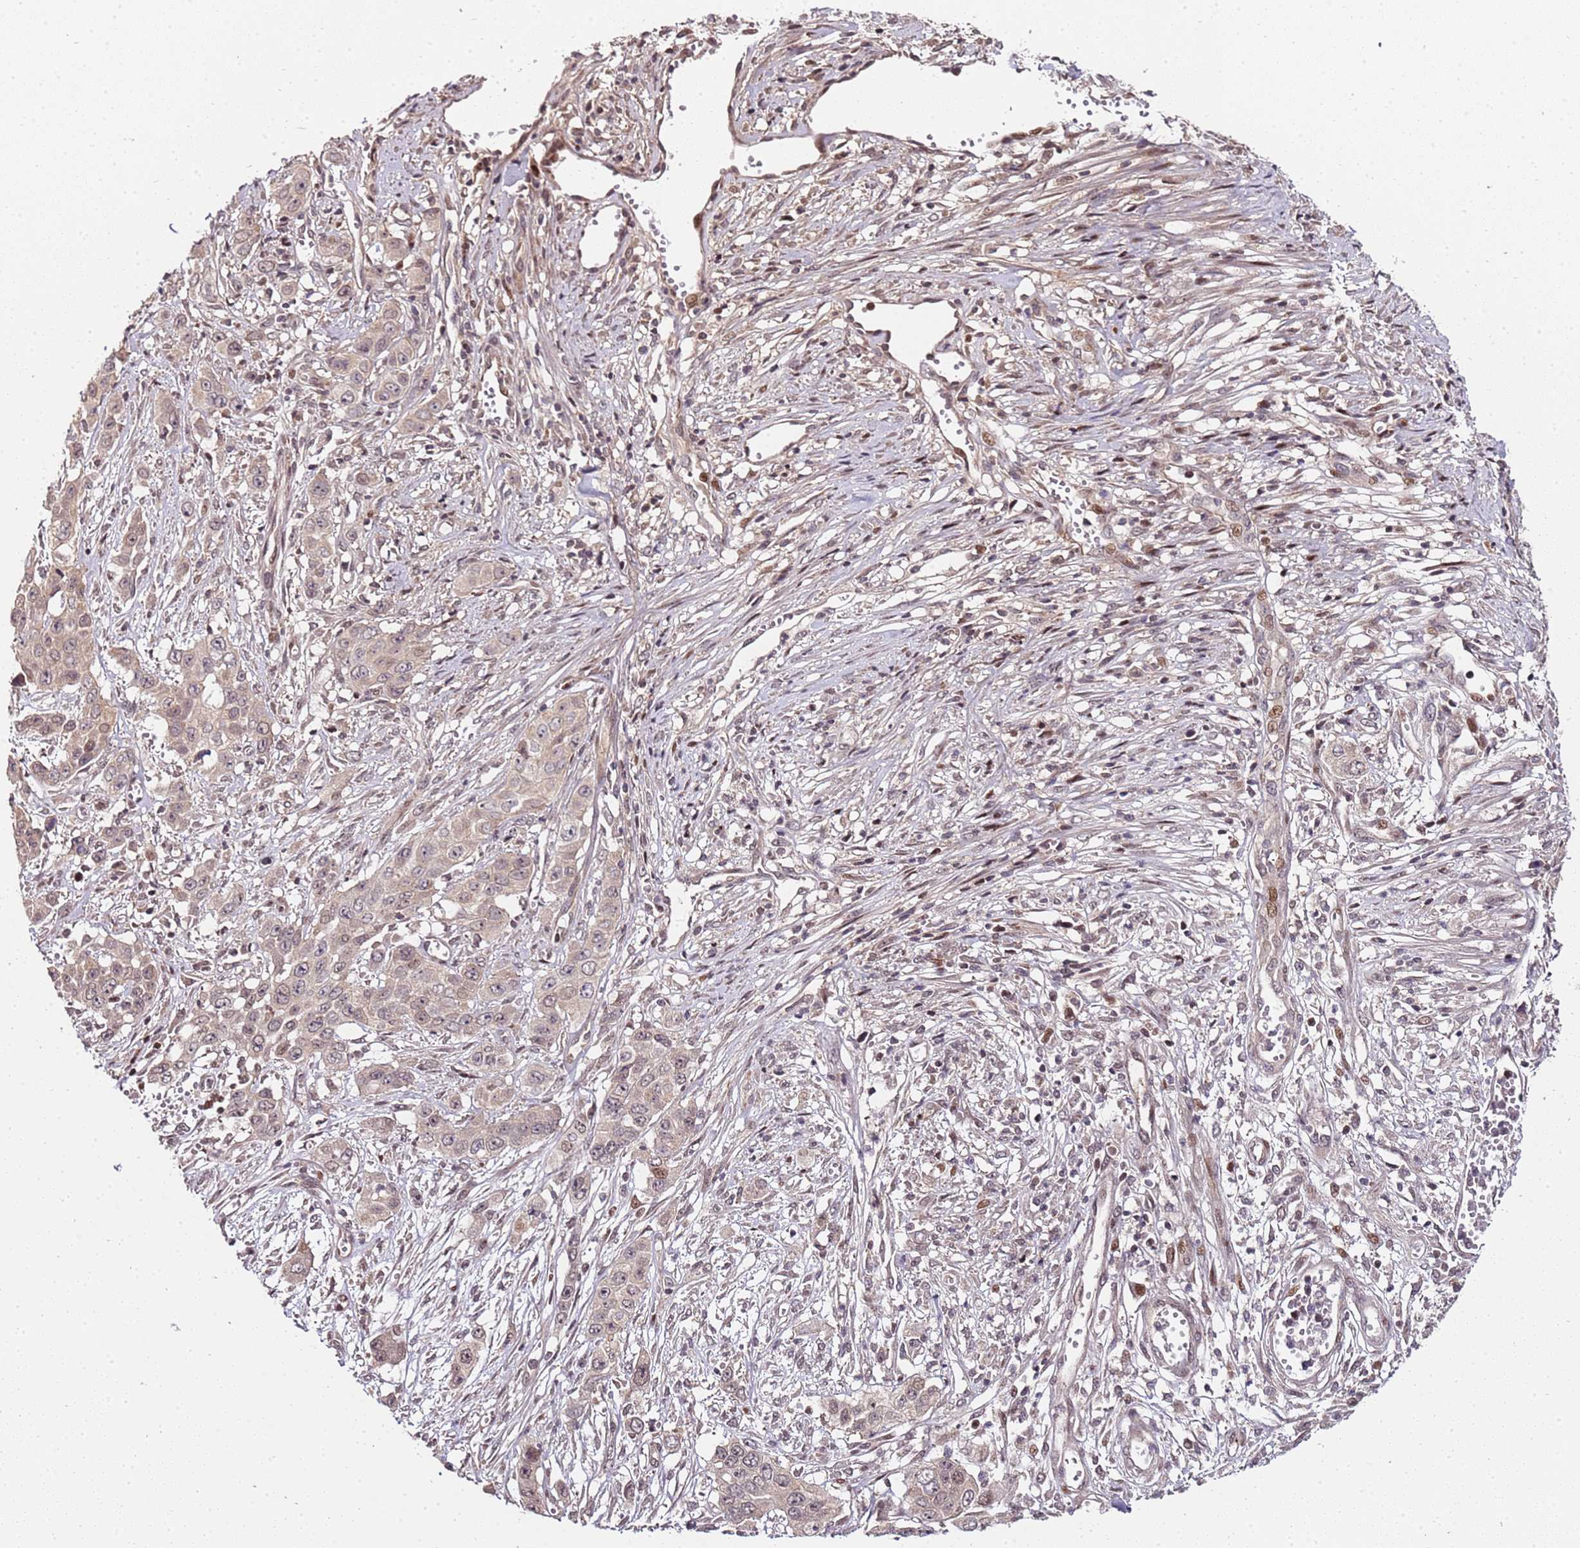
{"staining": {"intensity": "weak", "quantity": "<25%", "location": "cytoplasmic/membranous"}, "tissue": "stomach cancer", "cell_type": "Tumor cells", "image_type": "cancer", "snomed": [{"axis": "morphology", "description": "Adenocarcinoma, NOS"}, {"axis": "topography", "description": "Stomach, upper"}], "caption": "An immunohistochemistry photomicrograph of adenocarcinoma (stomach) is shown. There is no staining in tumor cells of adenocarcinoma (stomach).", "gene": "EDC3", "patient": {"sex": "male", "age": 62}}